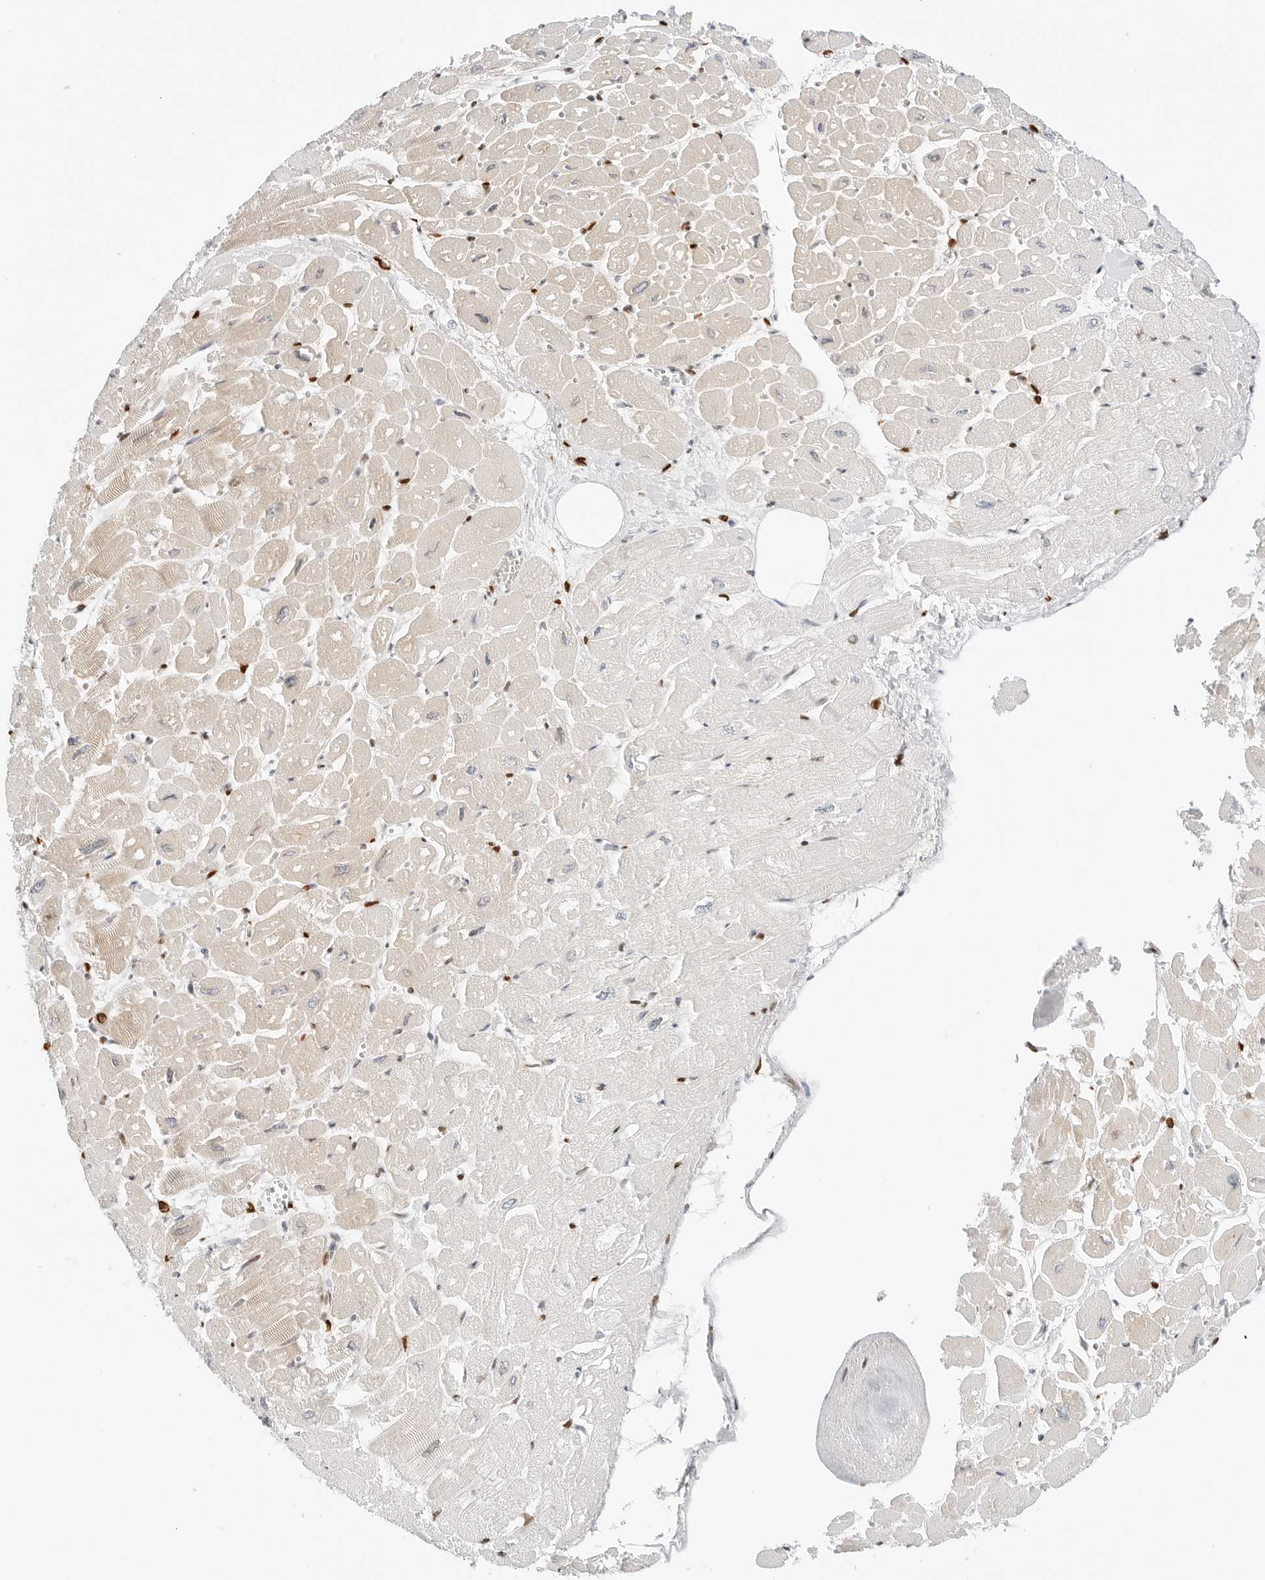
{"staining": {"intensity": "moderate", "quantity": "25%-75%", "location": "cytoplasmic/membranous,nuclear"}, "tissue": "heart muscle", "cell_type": "Cardiomyocytes", "image_type": "normal", "snomed": [{"axis": "morphology", "description": "Normal tissue, NOS"}, {"axis": "topography", "description": "Heart"}], "caption": "Immunohistochemical staining of unremarkable human heart muscle demonstrates medium levels of moderate cytoplasmic/membranous,nuclear staining in approximately 25%-75% of cardiomyocytes. (DAB (3,3'-diaminobenzidine) IHC with brightfield microscopy, high magnification).", "gene": "SPIDR", "patient": {"sex": "male", "age": 54}}